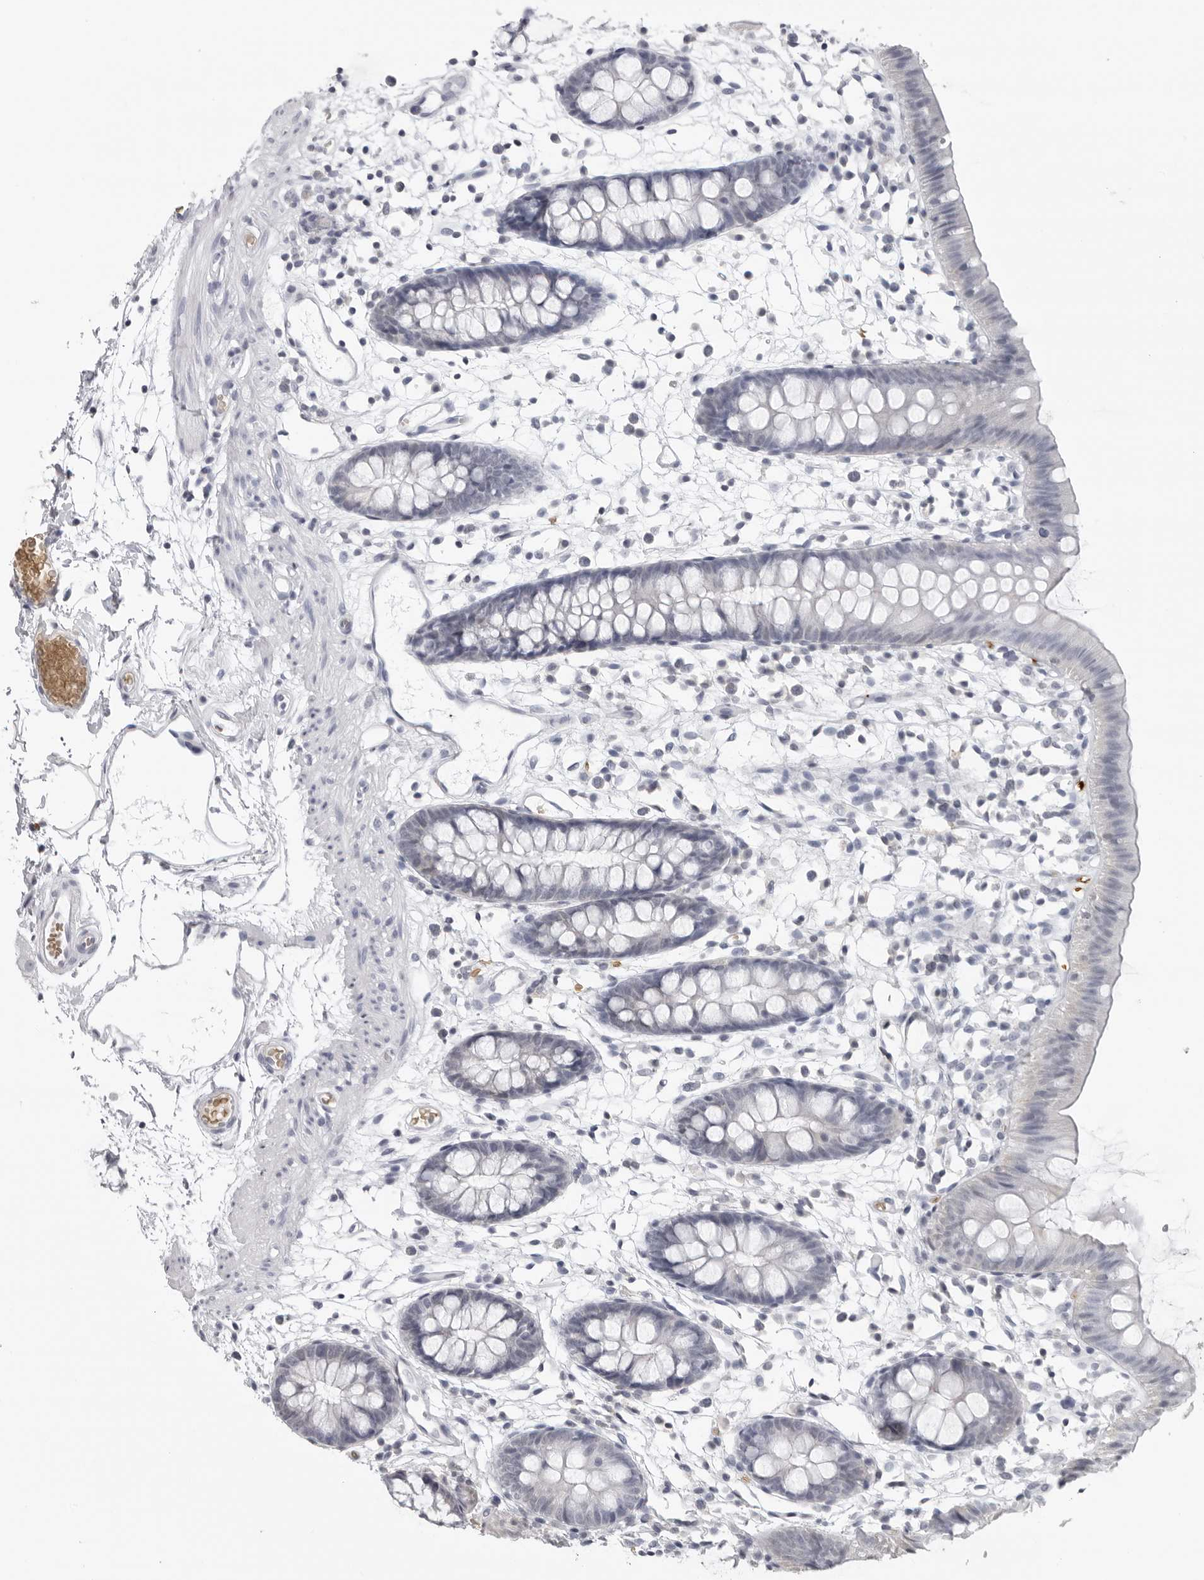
{"staining": {"intensity": "negative", "quantity": "none", "location": "none"}, "tissue": "colon", "cell_type": "Endothelial cells", "image_type": "normal", "snomed": [{"axis": "morphology", "description": "Normal tissue, NOS"}, {"axis": "topography", "description": "Colon"}], "caption": "Endothelial cells show no significant staining in benign colon. (Brightfield microscopy of DAB immunohistochemistry at high magnification).", "gene": "EPB41", "patient": {"sex": "male", "age": 56}}